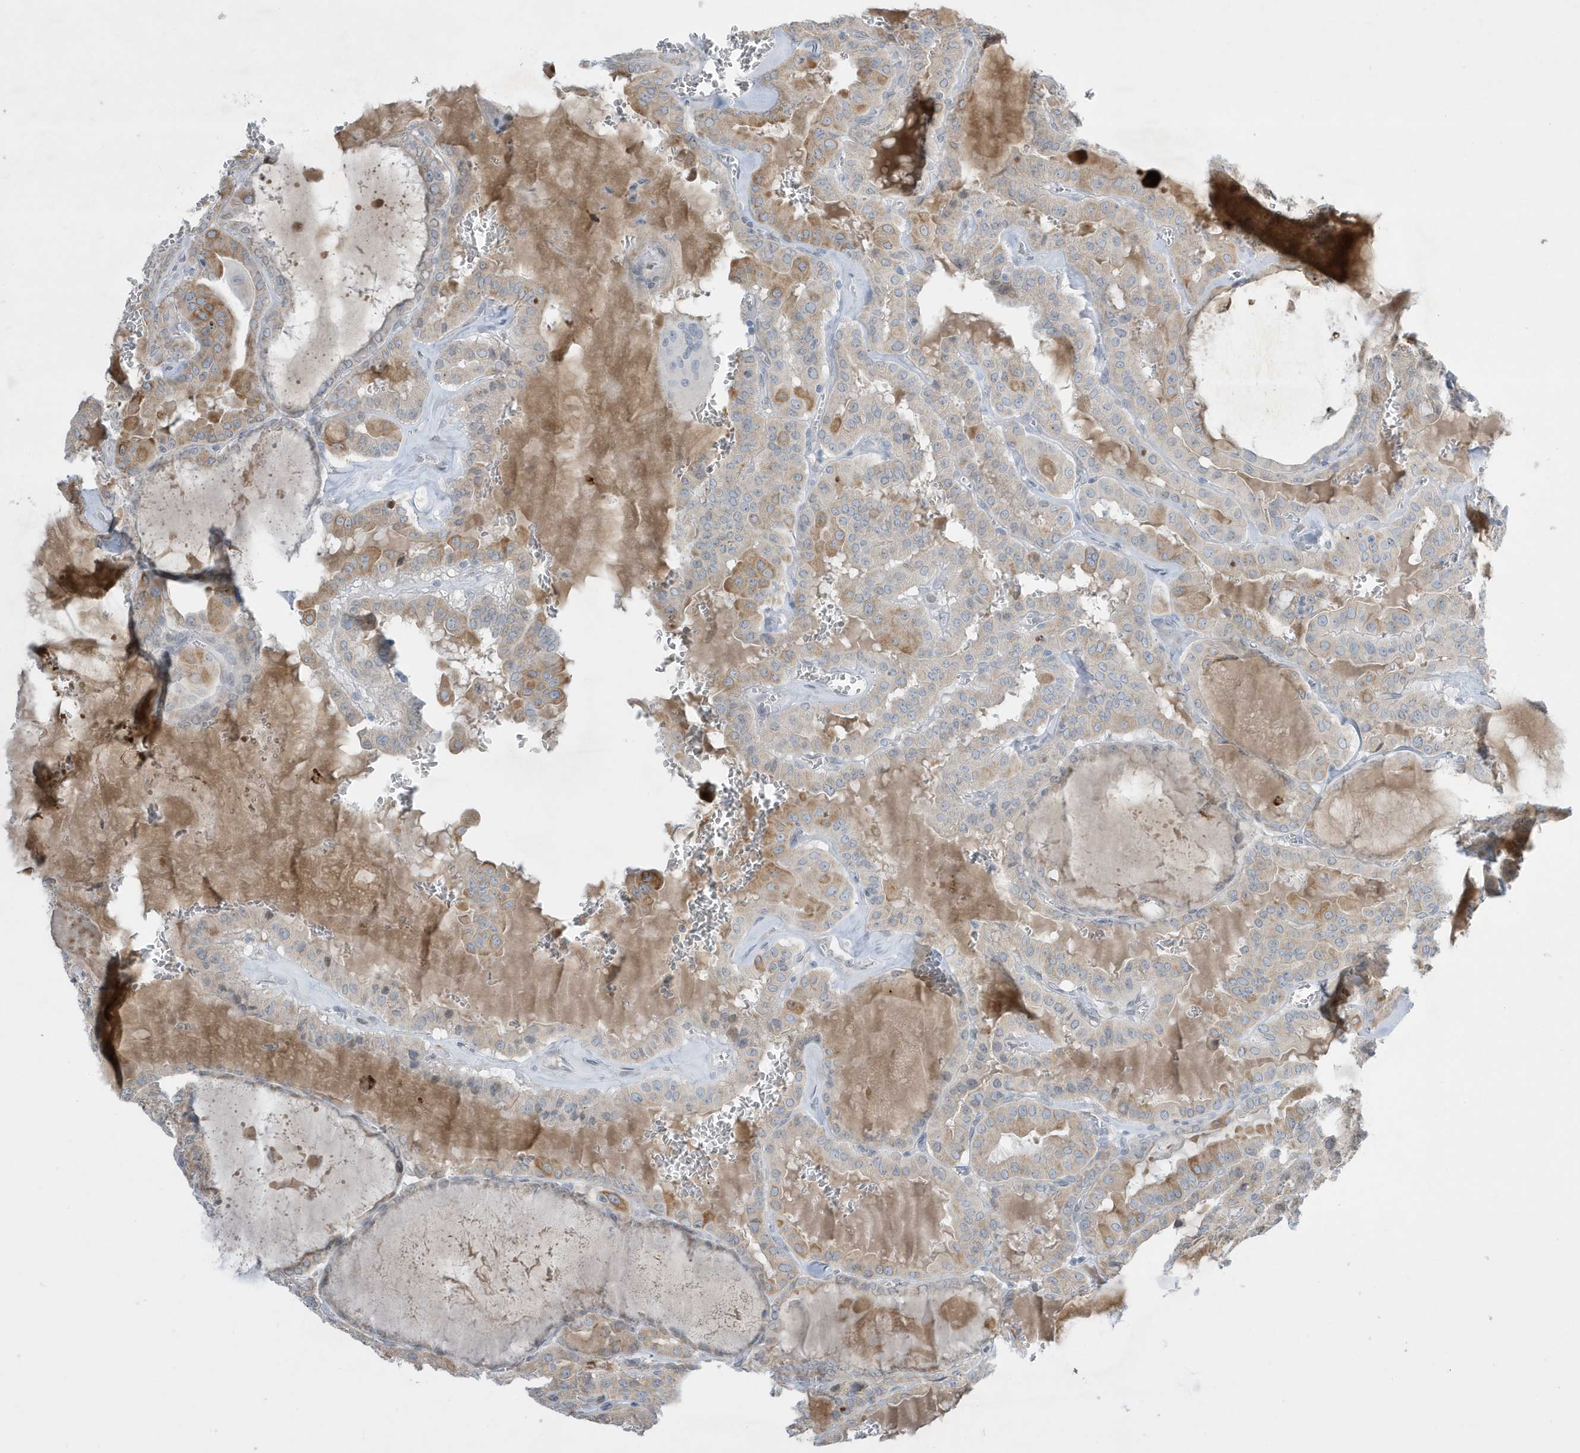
{"staining": {"intensity": "weak", "quantity": "<25%", "location": "cytoplasmic/membranous"}, "tissue": "thyroid cancer", "cell_type": "Tumor cells", "image_type": "cancer", "snomed": [{"axis": "morphology", "description": "Papillary adenocarcinoma, NOS"}, {"axis": "topography", "description": "Thyroid gland"}], "caption": "There is no significant positivity in tumor cells of papillary adenocarcinoma (thyroid). (IHC, brightfield microscopy, high magnification).", "gene": "FNDC1", "patient": {"sex": "male", "age": 52}}